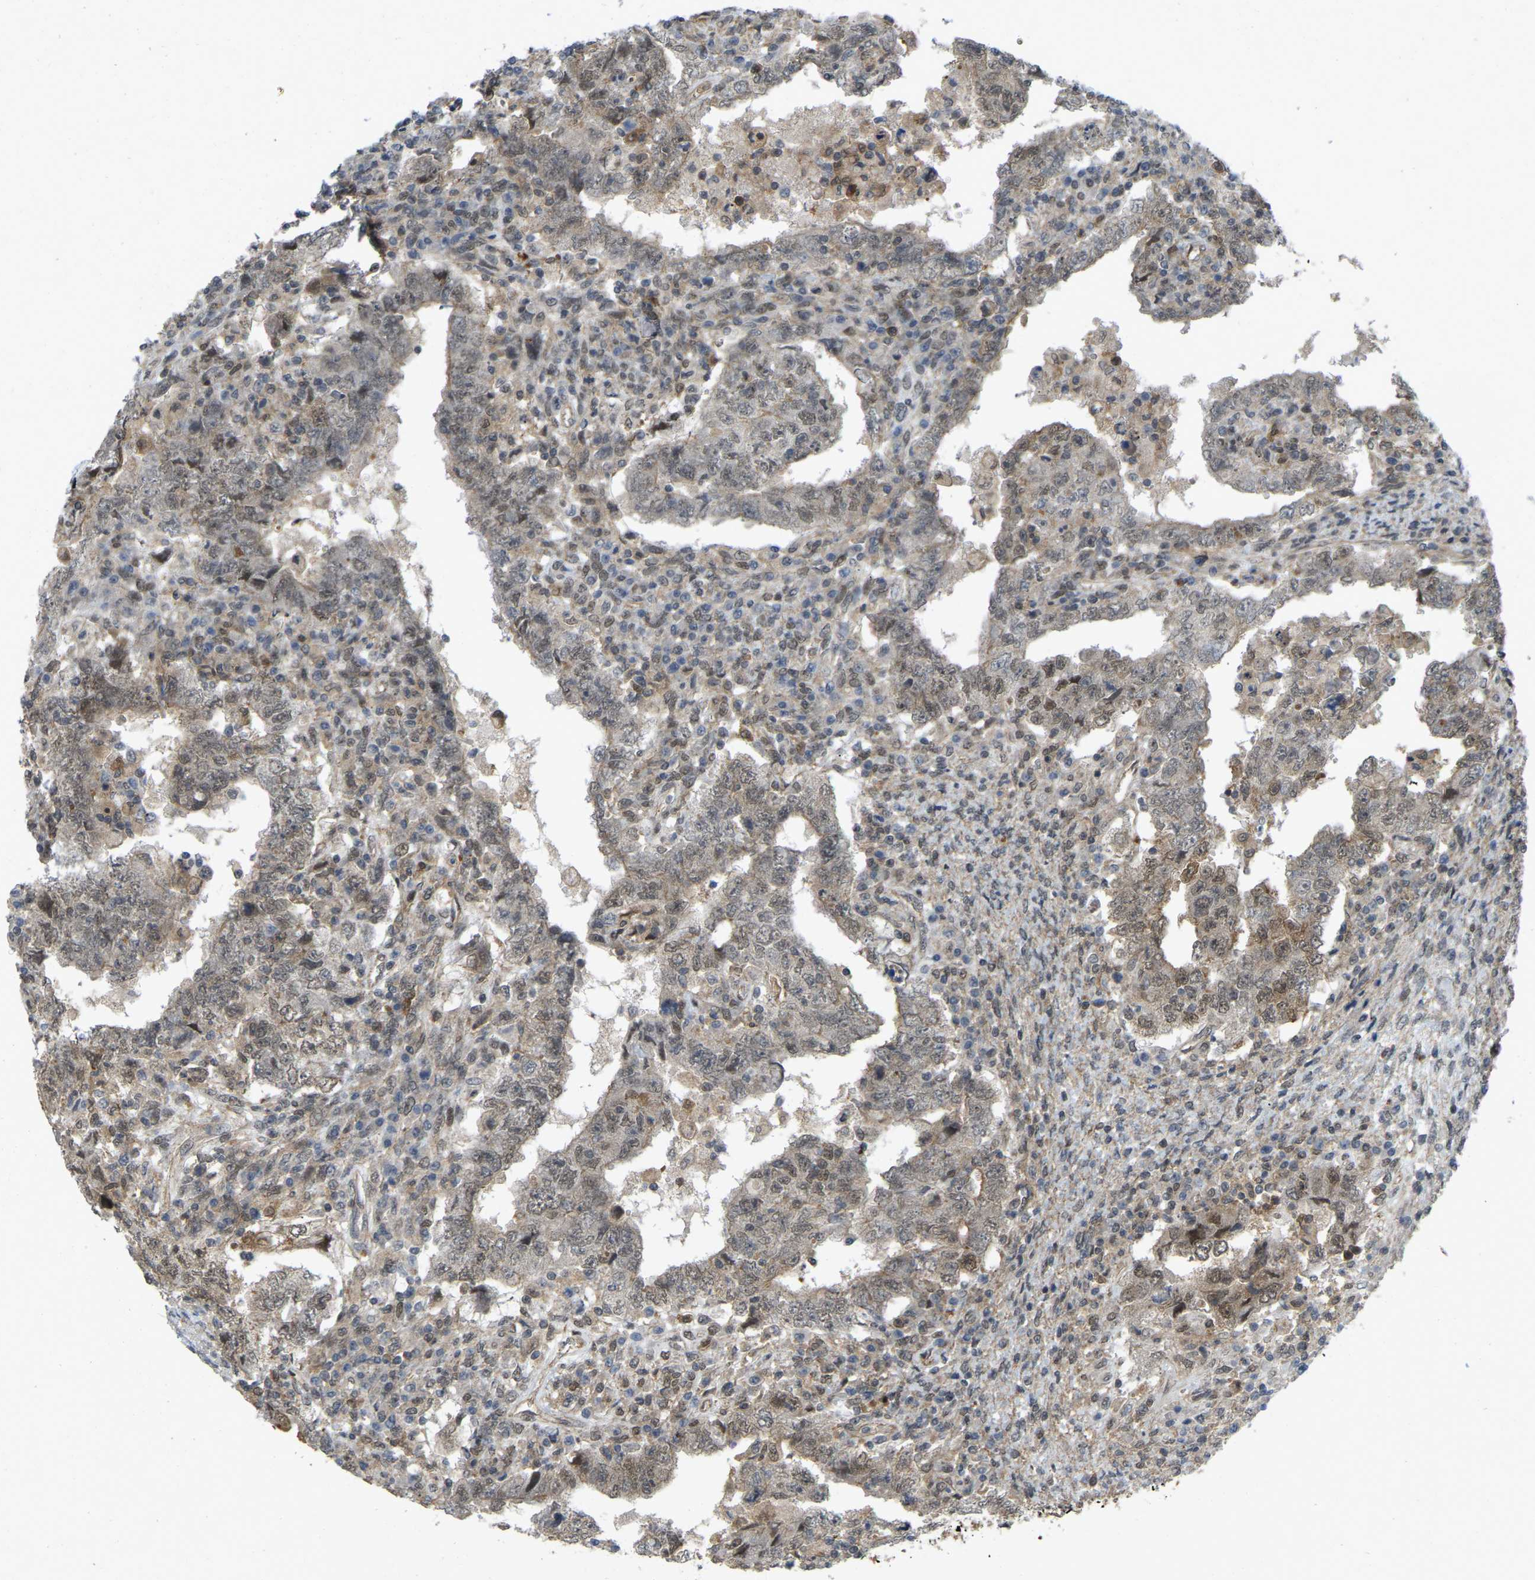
{"staining": {"intensity": "weak", "quantity": "25%-75%", "location": "cytoplasmic/membranous,nuclear"}, "tissue": "testis cancer", "cell_type": "Tumor cells", "image_type": "cancer", "snomed": [{"axis": "morphology", "description": "Carcinoma, Embryonal, NOS"}, {"axis": "topography", "description": "Testis"}], "caption": "Immunohistochemistry (IHC) (DAB) staining of testis cancer (embryonal carcinoma) demonstrates weak cytoplasmic/membranous and nuclear protein staining in approximately 25%-75% of tumor cells. The protein of interest is stained brown, and the nuclei are stained in blue (DAB IHC with brightfield microscopy, high magnification).", "gene": "SERPINB5", "patient": {"sex": "male", "age": 26}}